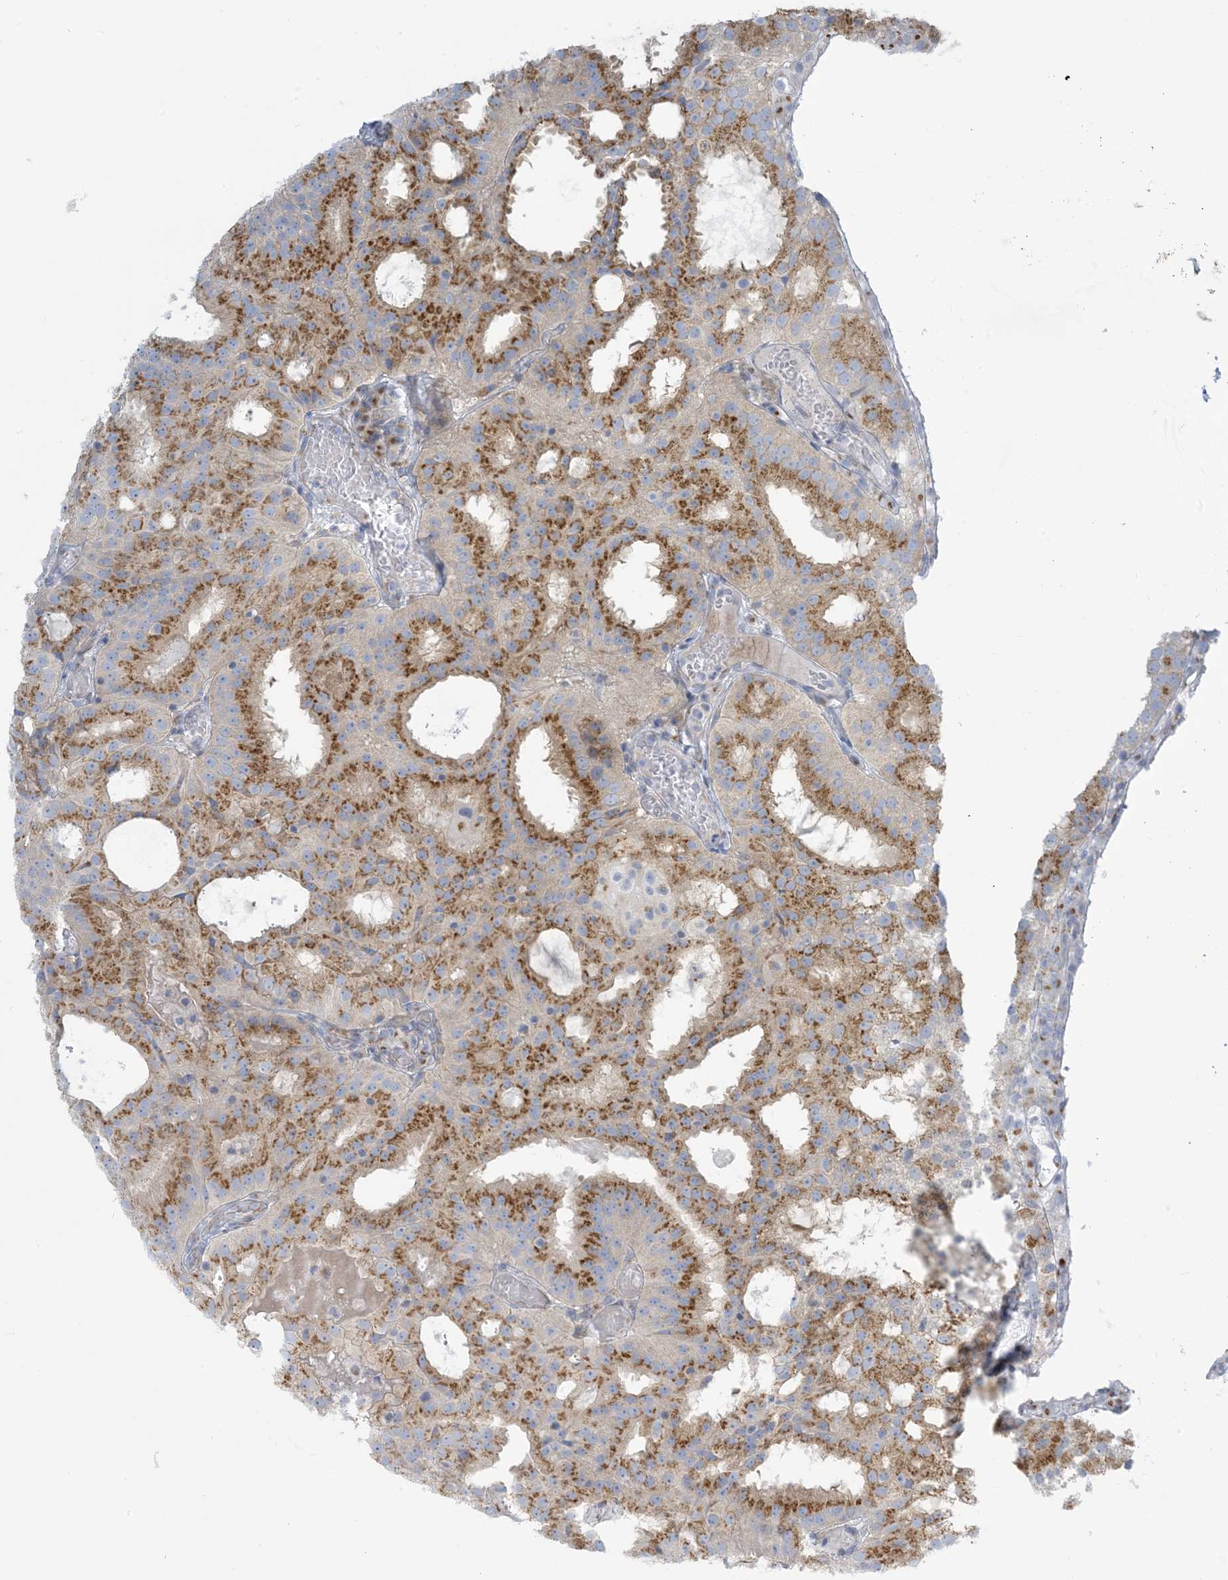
{"staining": {"intensity": "strong", "quantity": ">75%", "location": "cytoplasmic/membranous"}, "tissue": "prostate cancer", "cell_type": "Tumor cells", "image_type": "cancer", "snomed": [{"axis": "morphology", "description": "Adenocarcinoma, Medium grade"}, {"axis": "topography", "description": "Prostate"}], "caption": "The immunohistochemical stain shows strong cytoplasmic/membranous positivity in tumor cells of prostate medium-grade adenocarcinoma tissue. Using DAB (3,3'-diaminobenzidine) (brown) and hematoxylin (blue) stains, captured at high magnification using brightfield microscopy.", "gene": "AFTPH", "patient": {"sex": "male", "age": 88}}